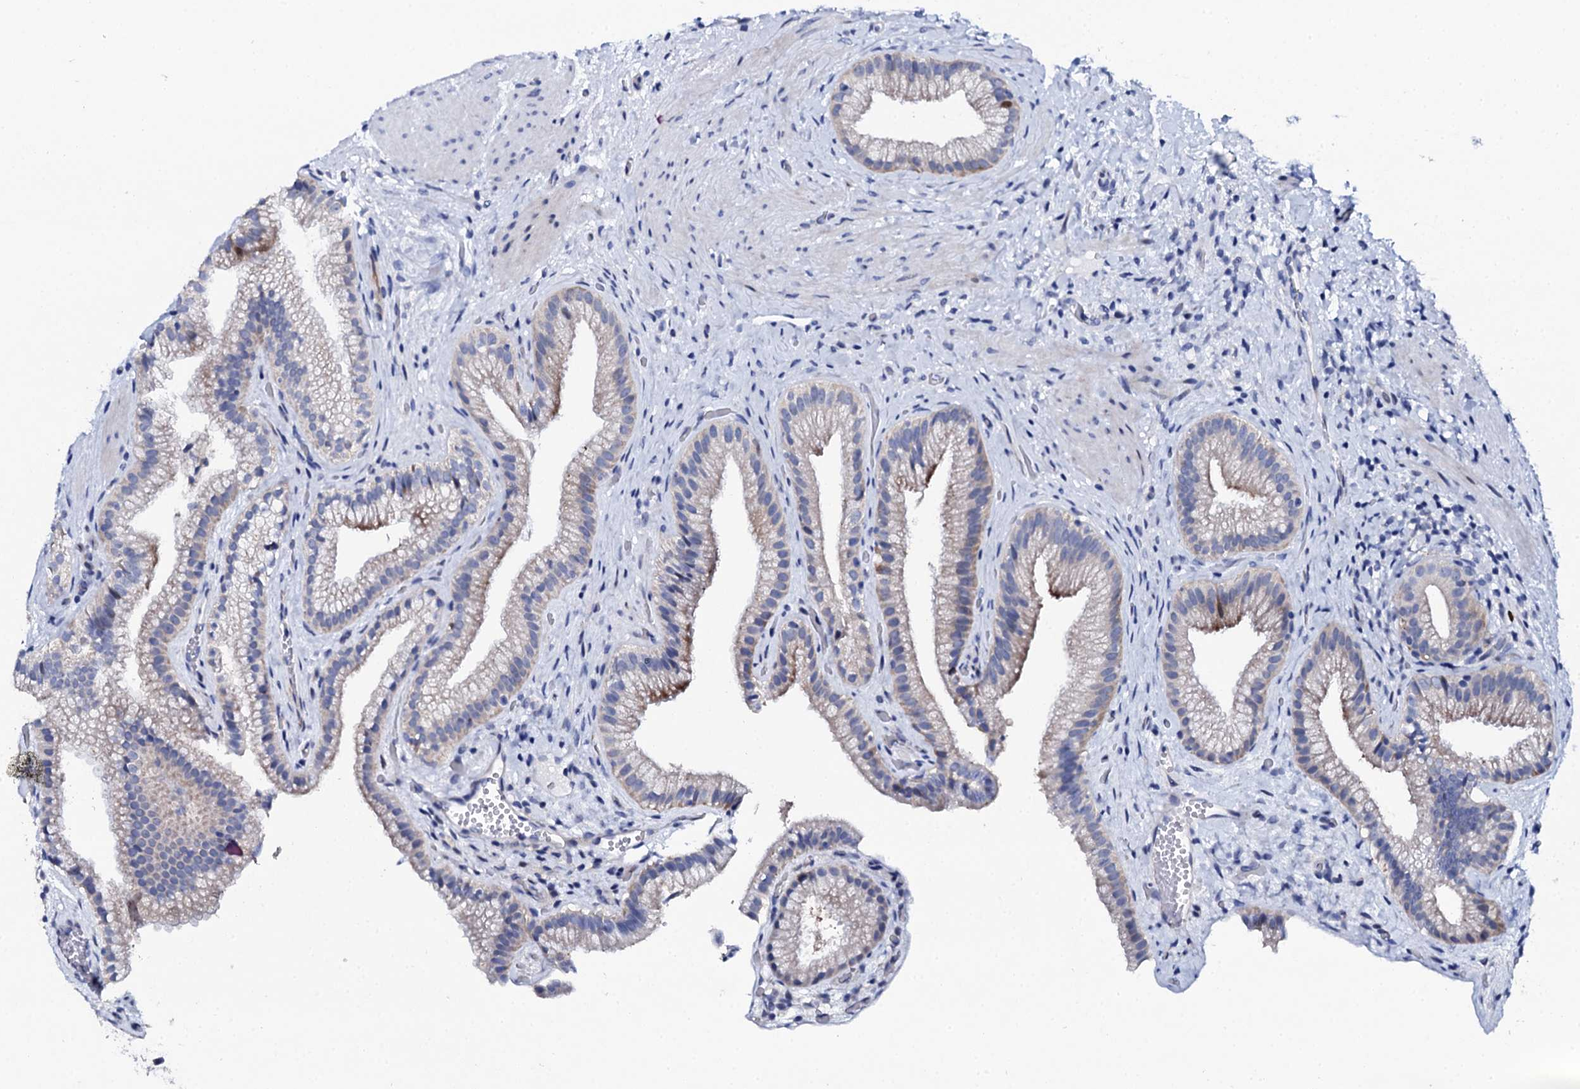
{"staining": {"intensity": "weak", "quantity": "<25%", "location": "cytoplasmic/membranous"}, "tissue": "gallbladder", "cell_type": "Glandular cells", "image_type": "normal", "snomed": [{"axis": "morphology", "description": "Normal tissue, NOS"}, {"axis": "morphology", "description": "Inflammation, NOS"}, {"axis": "topography", "description": "Gallbladder"}], "caption": "This image is of normal gallbladder stained with immunohistochemistry to label a protein in brown with the nuclei are counter-stained blue. There is no staining in glandular cells. (DAB (3,3'-diaminobenzidine) IHC, high magnification).", "gene": "NUDT13", "patient": {"sex": "male", "age": 51}}